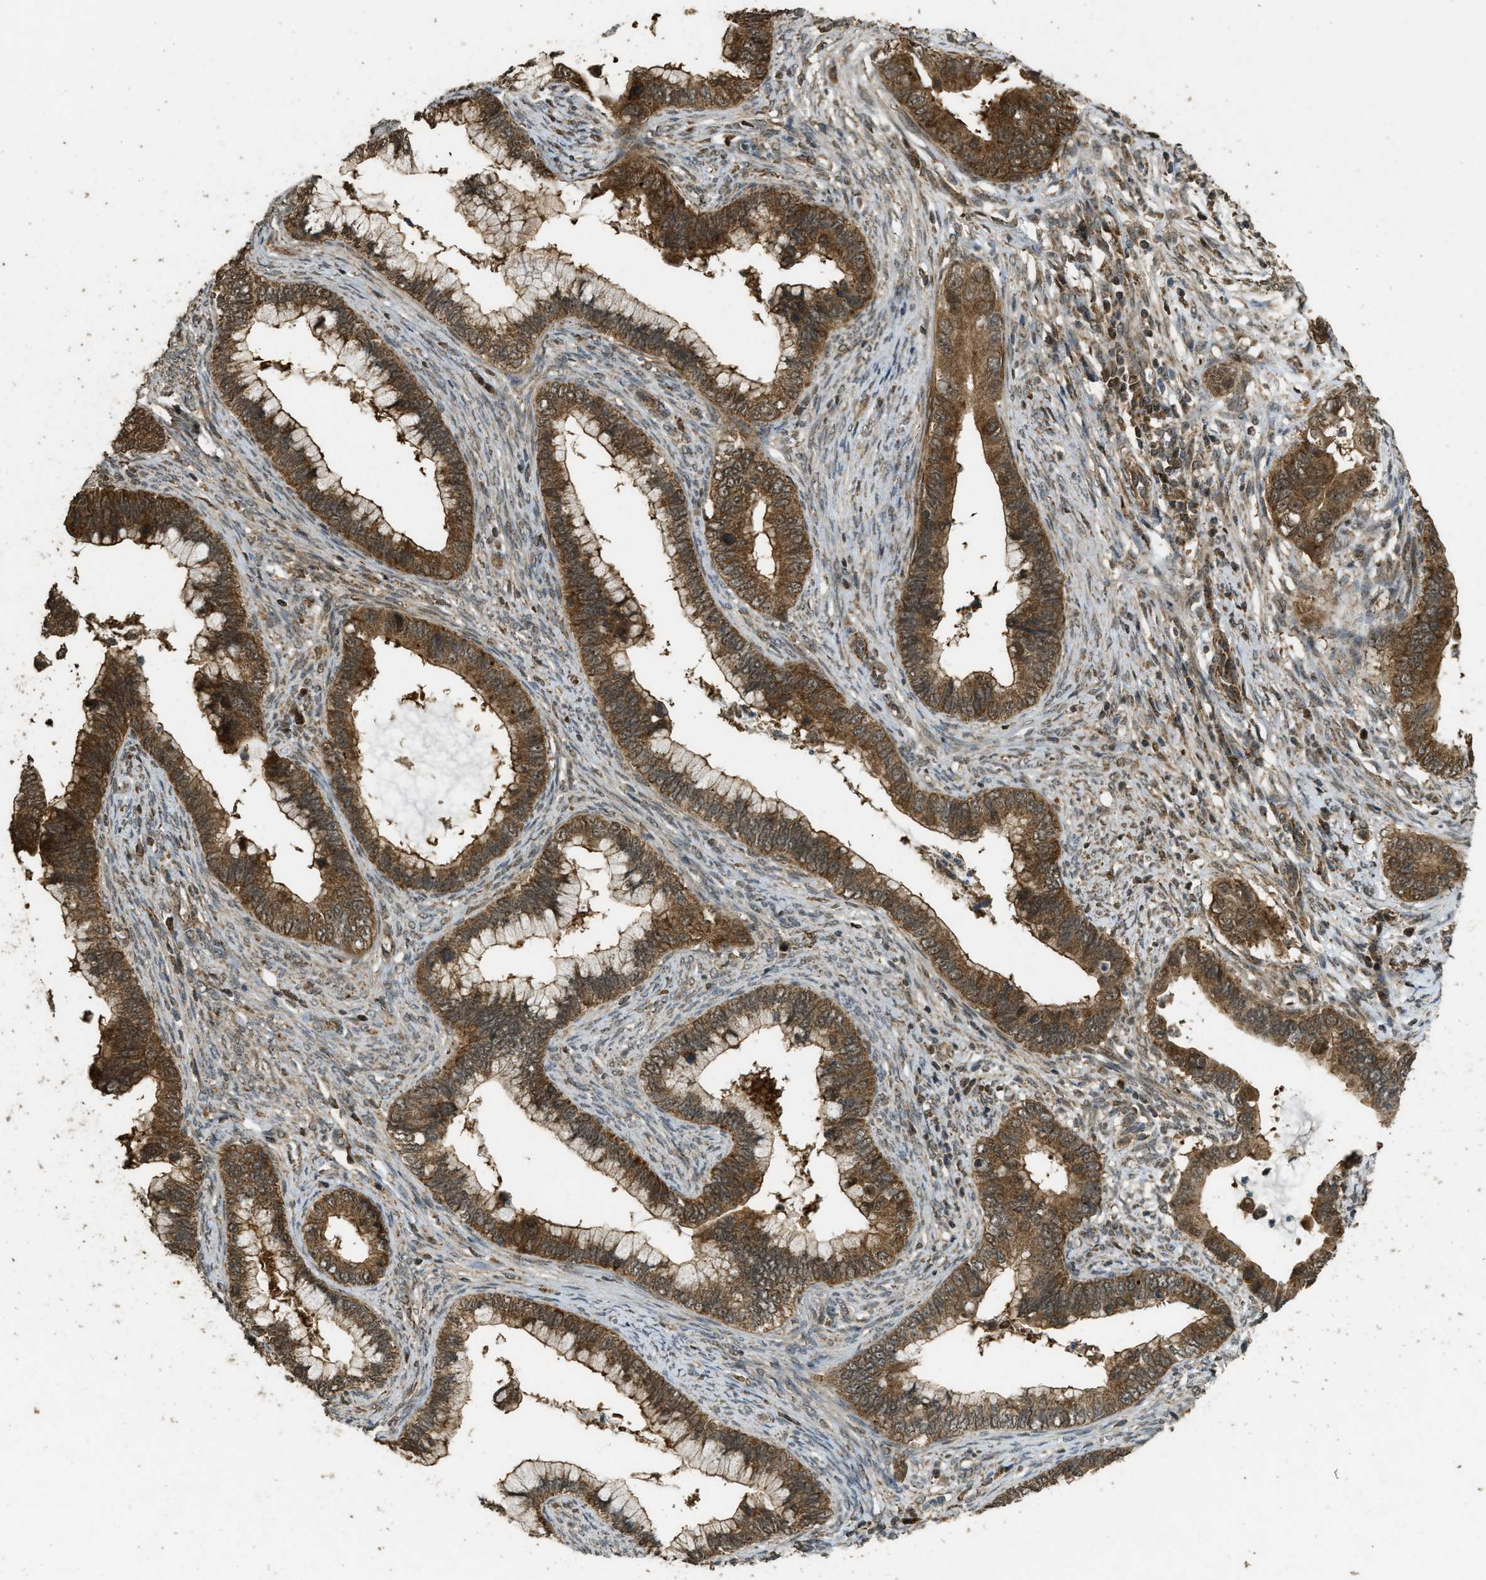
{"staining": {"intensity": "strong", "quantity": ">75%", "location": "cytoplasmic/membranous"}, "tissue": "cervical cancer", "cell_type": "Tumor cells", "image_type": "cancer", "snomed": [{"axis": "morphology", "description": "Adenocarcinoma, NOS"}, {"axis": "topography", "description": "Cervix"}], "caption": "Tumor cells show high levels of strong cytoplasmic/membranous positivity in approximately >75% of cells in cervical cancer.", "gene": "CTPS1", "patient": {"sex": "female", "age": 44}}